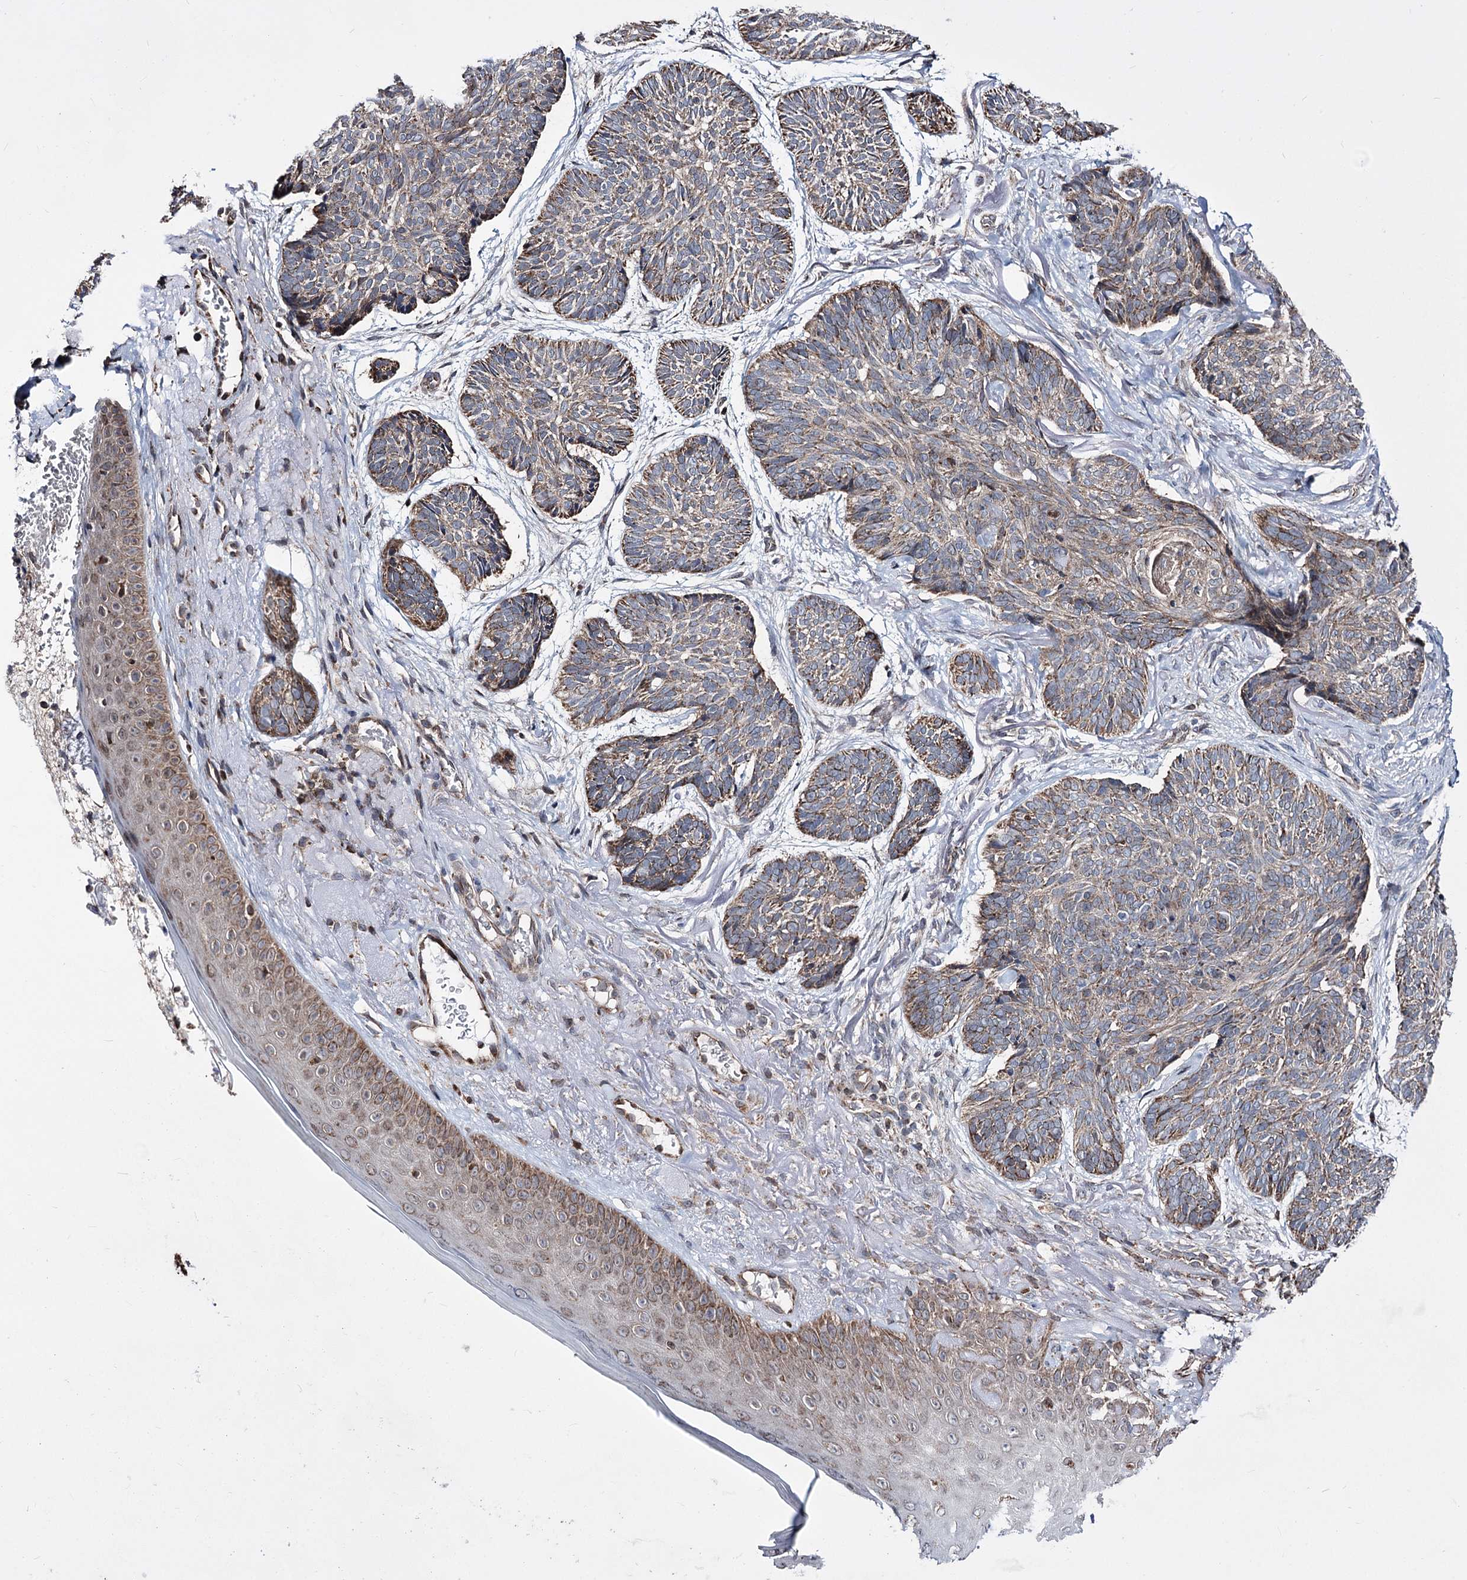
{"staining": {"intensity": "weak", "quantity": ">75%", "location": "cytoplasmic/membranous"}, "tissue": "skin cancer", "cell_type": "Tumor cells", "image_type": "cancer", "snomed": [{"axis": "morphology", "description": "Normal tissue, NOS"}, {"axis": "morphology", "description": "Basal cell carcinoma"}, {"axis": "topography", "description": "Skin"}], "caption": "An image showing weak cytoplasmic/membranous staining in about >75% of tumor cells in skin cancer (basal cell carcinoma), as visualized by brown immunohistochemical staining.", "gene": "CREB3L4", "patient": {"sex": "male", "age": 66}}